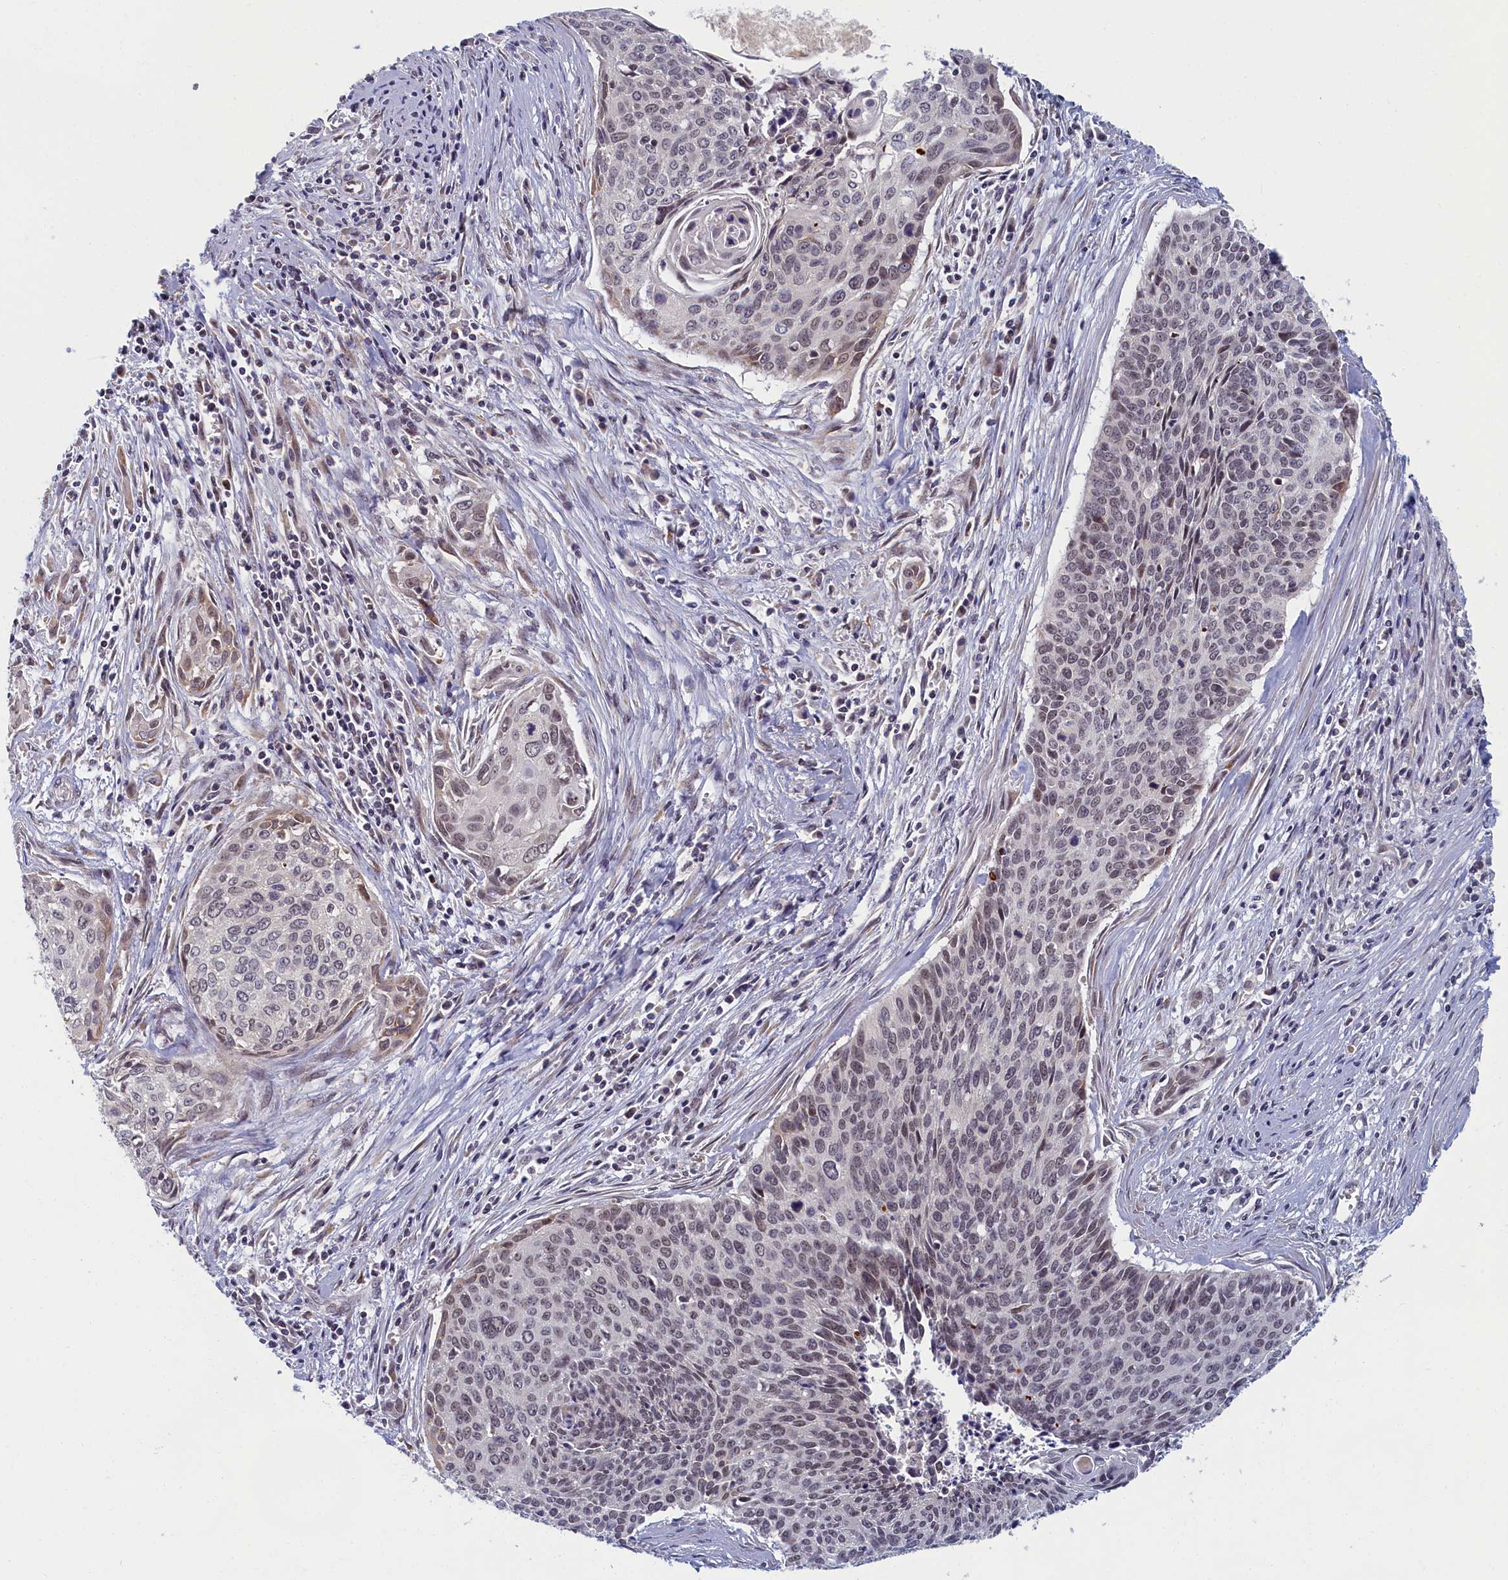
{"staining": {"intensity": "negative", "quantity": "none", "location": "none"}, "tissue": "cervical cancer", "cell_type": "Tumor cells", "image_type": "cancer", "snomed": [{"axis": "morphology", "description": "Squamous cell carcinoma, NOS"}, {"axis": "topography", "description": "Cervix"}], "caption": "IHC of squamous cell carcinoma (cervical) demonstrates no expression in tumor cells.", "gene": "DNAJC17", "patient": {"sex": "female", "age": 55}}